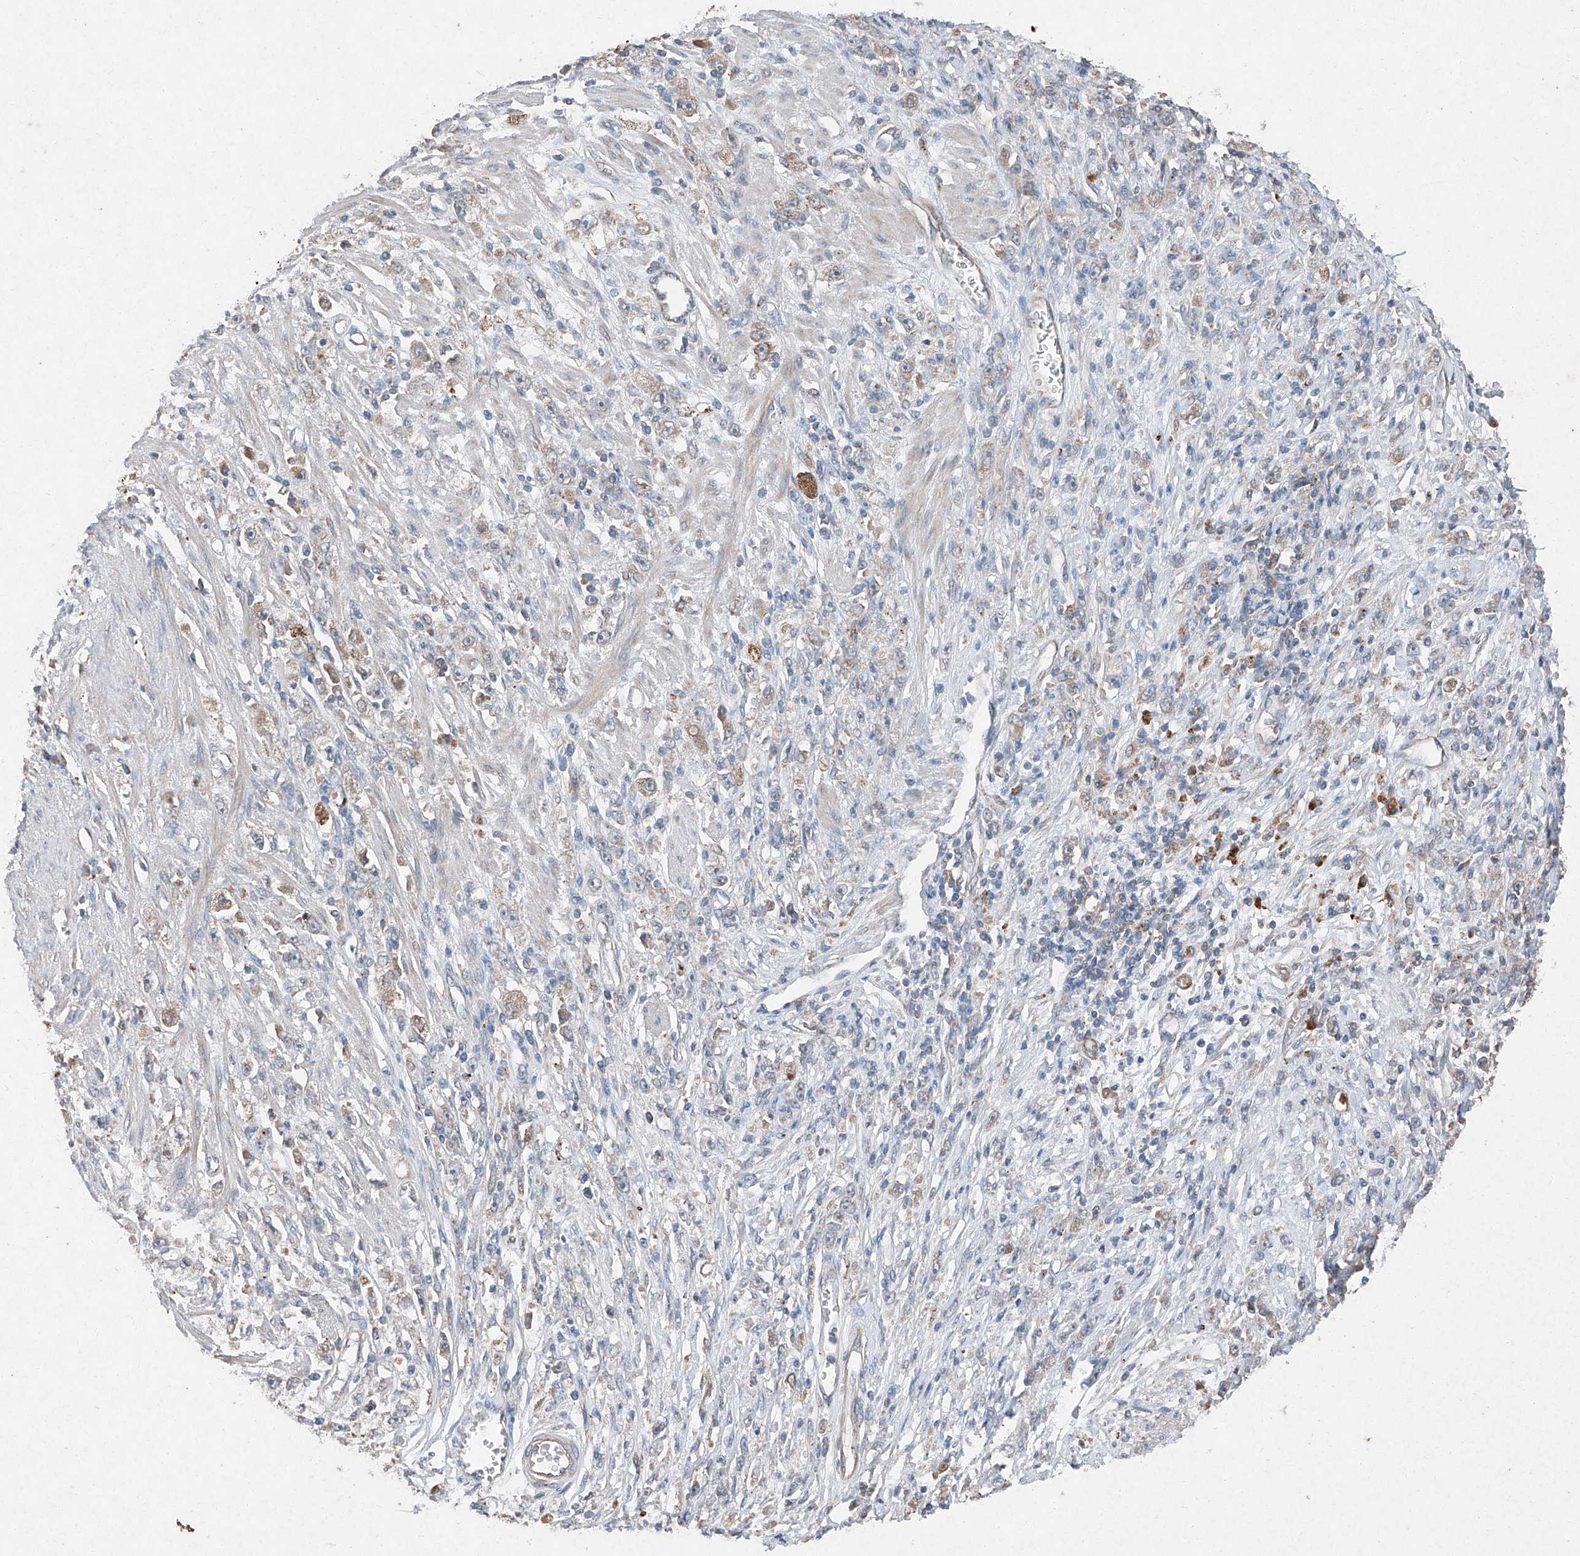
{"staining": {"intensity": "moderate", "quantity": "25%-75%", "location": "cytoplasmic/membranous"}, "tissue": "stomach cancer", "cell_type": "Tumor cells", "image_type": "cancer", "snomed": [{"axis": "morphology", "description": "Adenocarcinoma, NOS"}, {"axis": "topography", "description": "Stomach"}], "caption": "Tumor cells reveal medium levels of moderate cytoplasmic/membranous staining in approximately 25%-75% of cells in adenocarcinoma (stomach). Nuclei are stained in blue.", "gene": "RUSC1", "patient": {"sex": "female", "age": 59}}